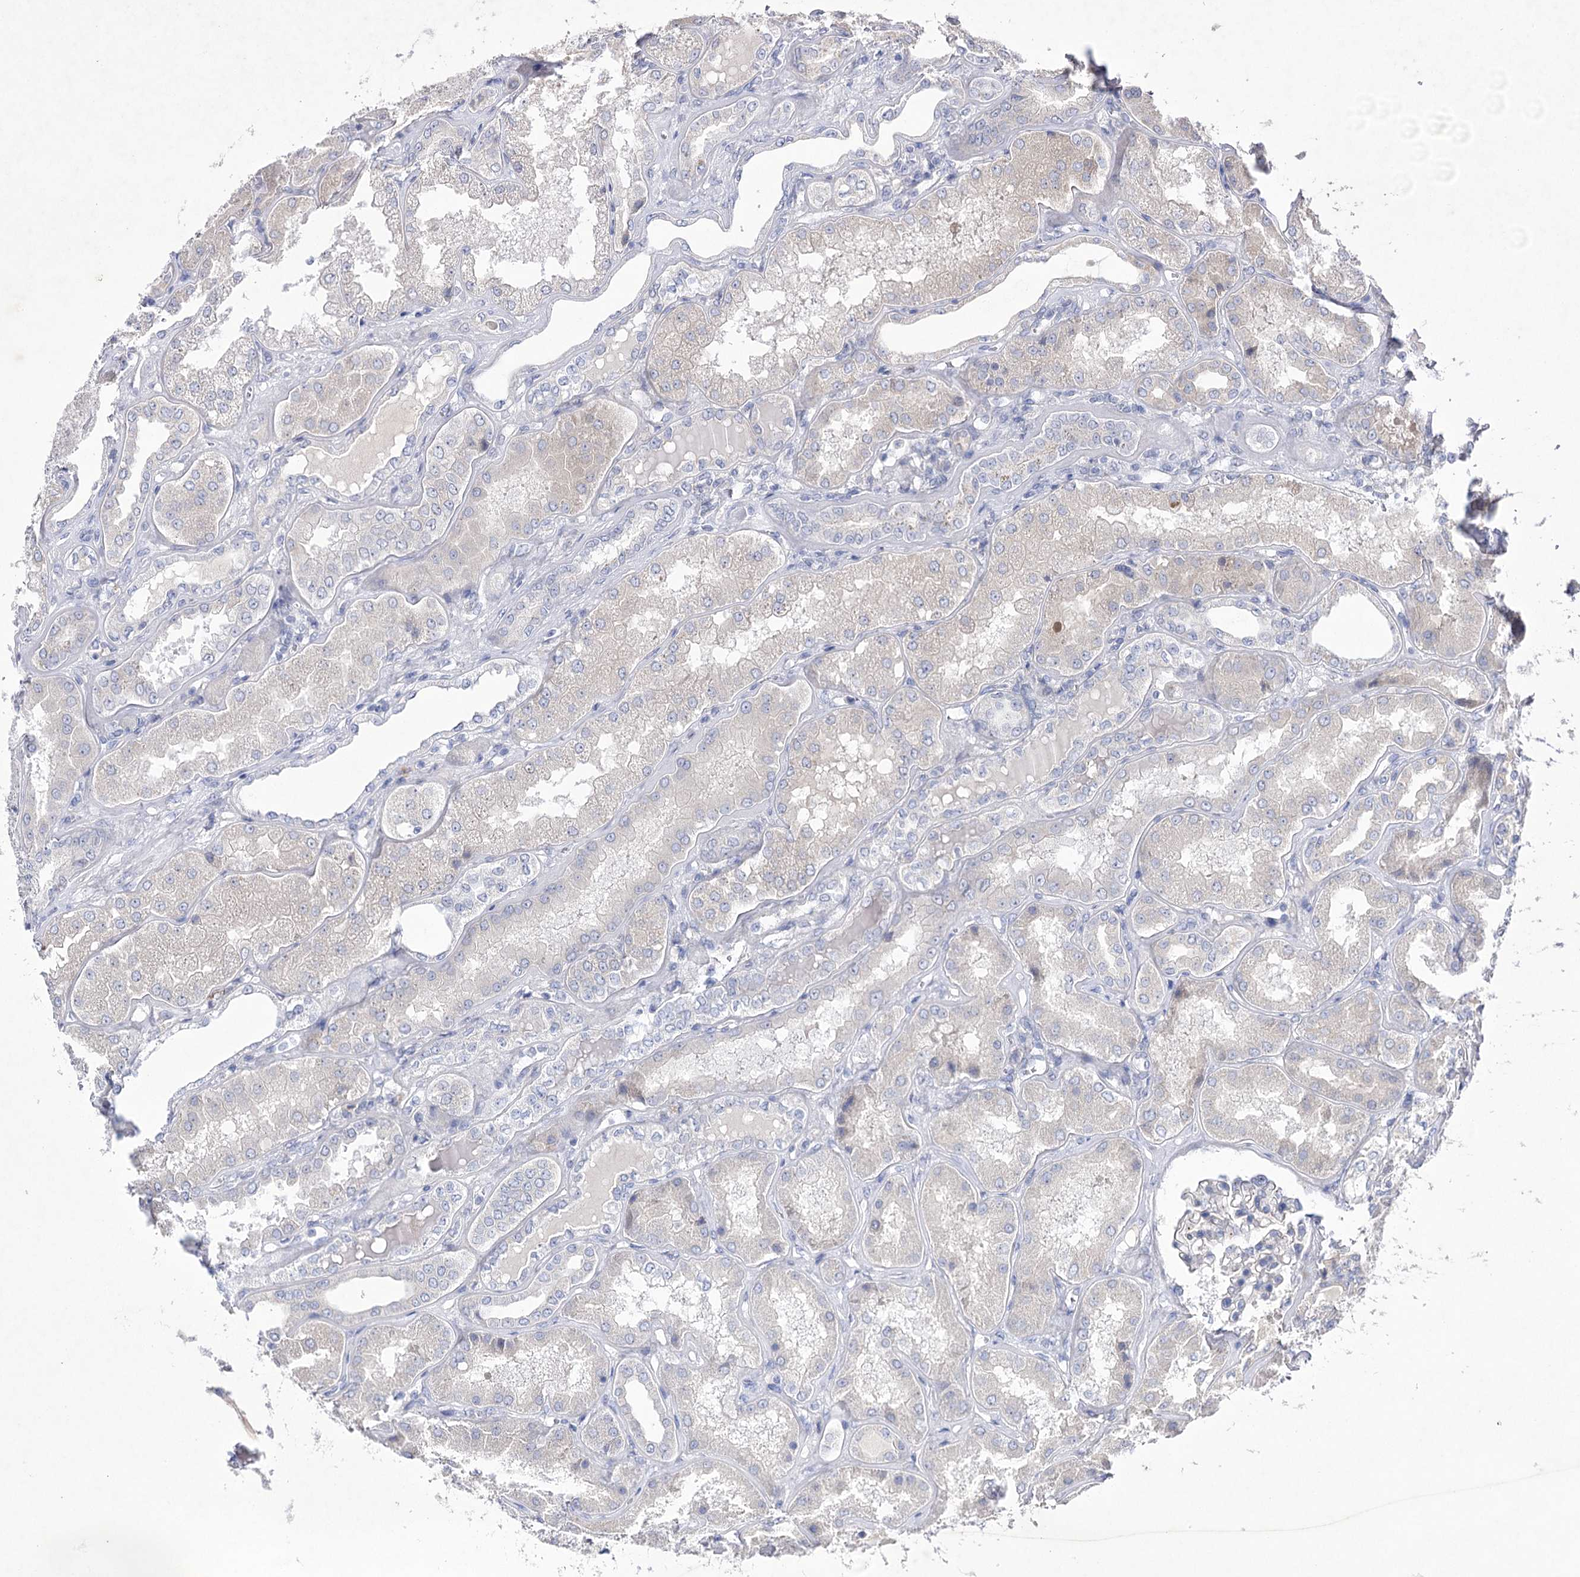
{"staining": {"intensity": "negative", "quantity": "none", "location": "none"}, "tissue": "kidney", "cell_type": "Cells in glomeruli", "image_type": "normal", "snomed": [{"axis": "morphology", "description": "Normal tissue, NOS"}, {"axis": "topography", "description": "Kidney"}], "caption": "This is a image of IHC staining of benign kidney, which shows no expression in cells in glomeruli.", "gene": "COX15", "patient": {"sex": "female", "age": 56}}